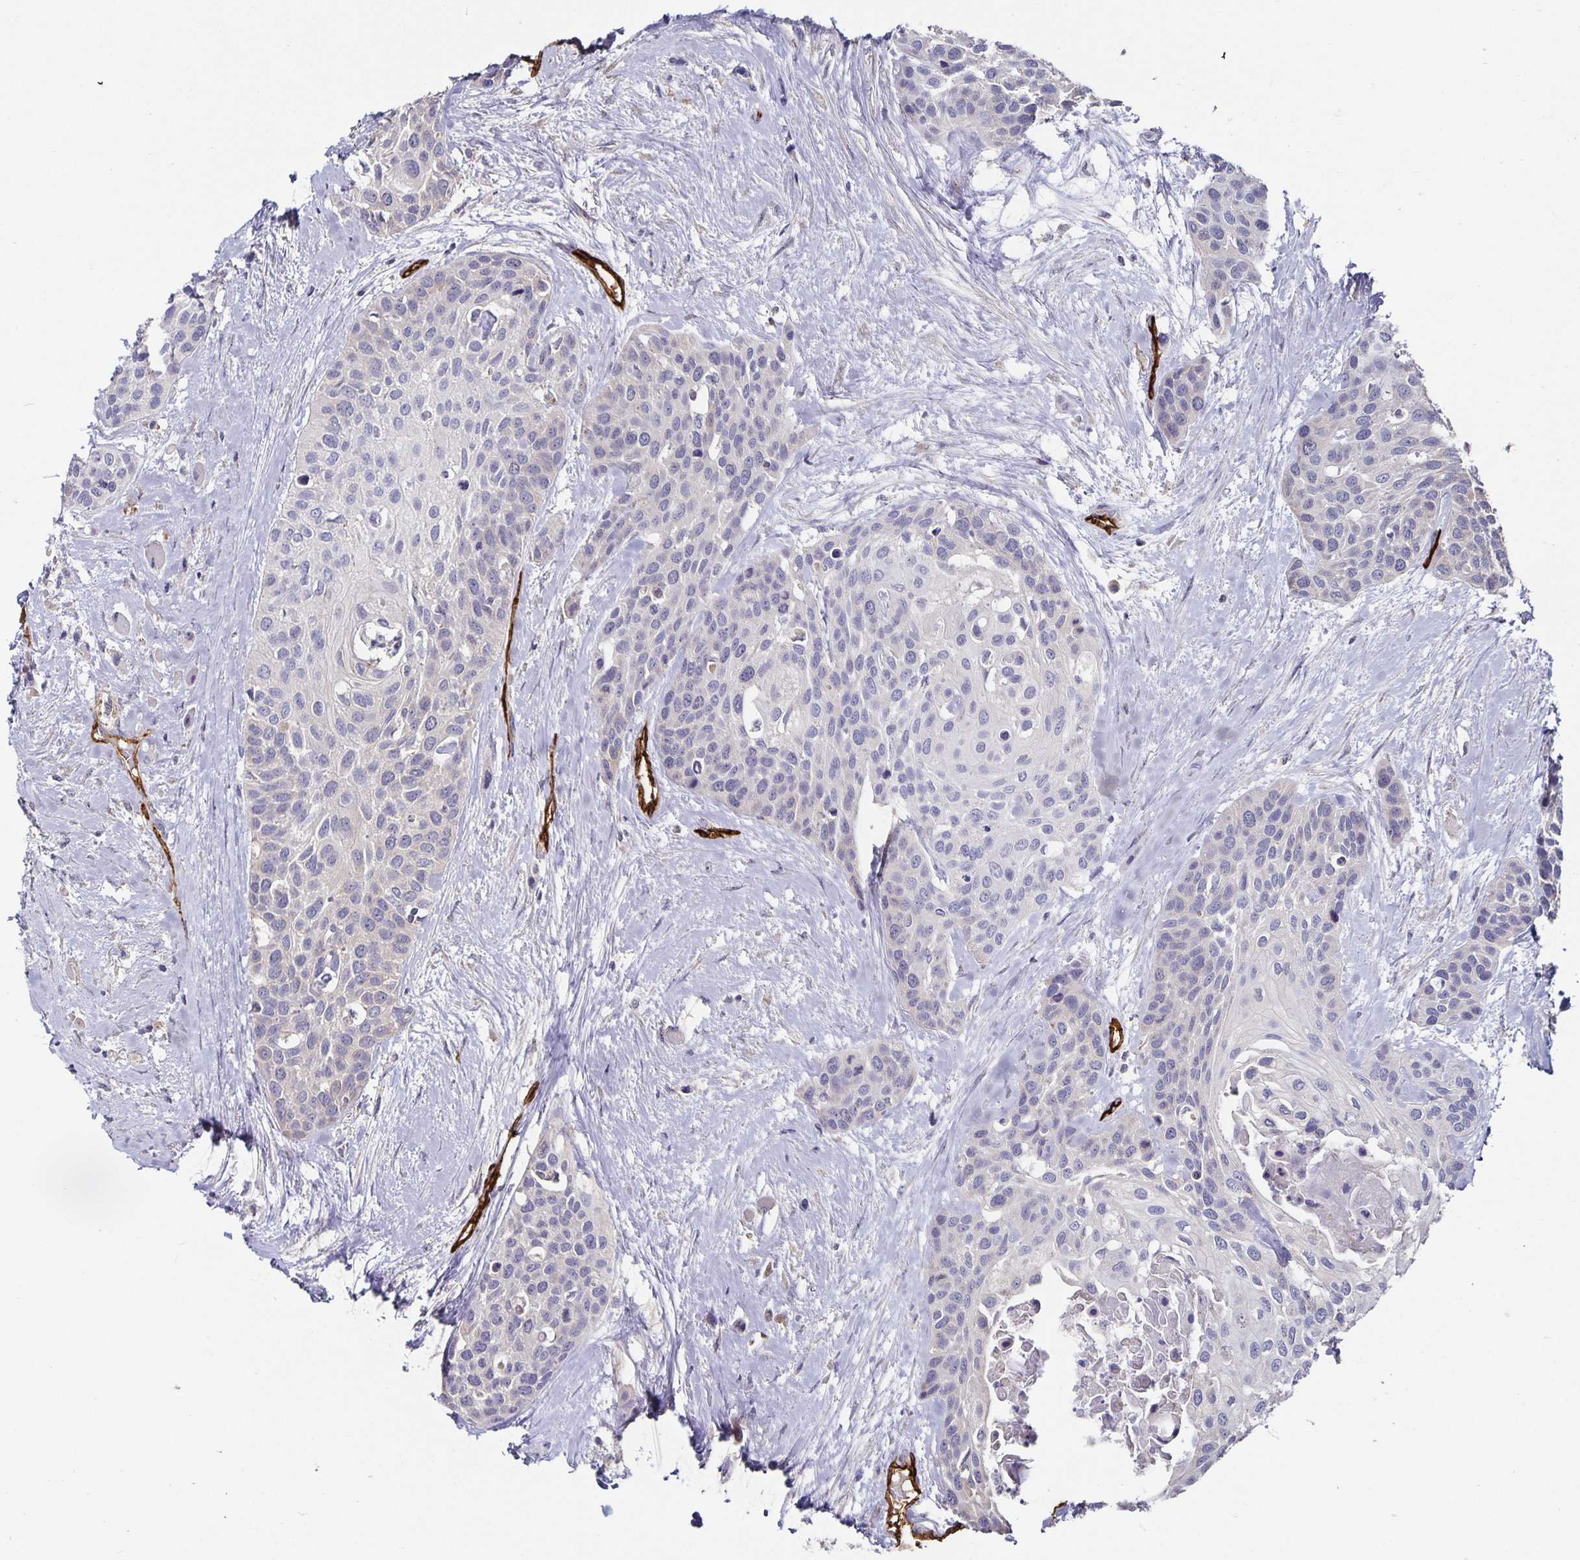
{"staining": {"intensity": "moderate", "quantity": "<25%", "location": "cytoplasmic/membranous"}, "tissue": "head and neck cancer", "cell_type": "Tumor cells", "image_type": "cancer", "snomed": [{"axis": "morphology", "description": "Squamous cell carcinoma, NOS"}, {"axis": "topography", "description": "Head-Neck"}], "caption": "The micrograph reveals immunohistochemical staining of head and neck cancer. There is moderate cytoplasmic/membranous positivity is seen in about <25% of tumor cells.", "gene": "PODXL", "patient": {"sex": "female", "age": 50}}